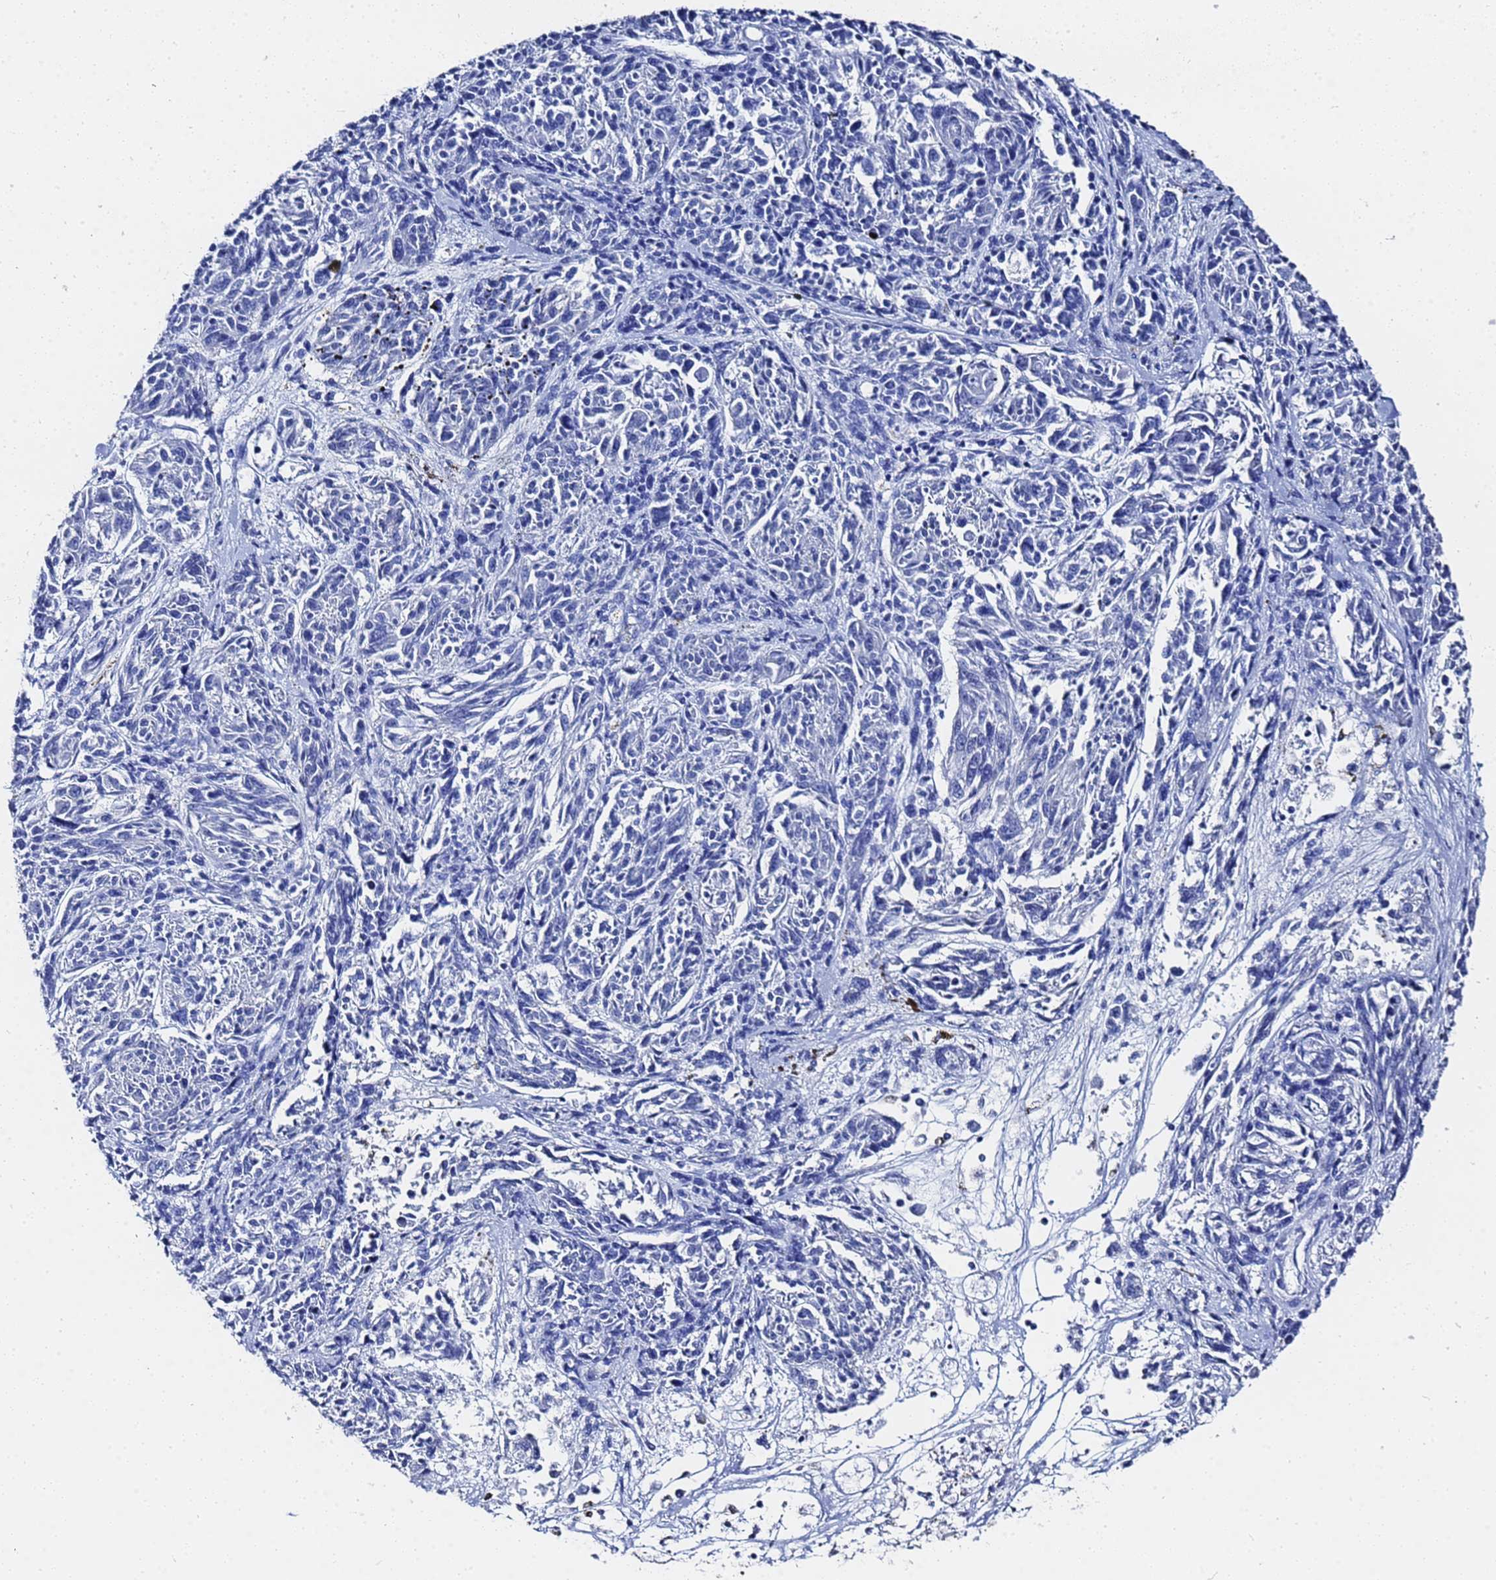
{"staining": {"intensity": "negative", "quantity": "none", "location": "none"}, "tissue": "melanoma", "cell_type": "Tumor cells", "image_type": "cancer", "snomed": [{"axis": "morphology", "description": "Malignant melanoma, NOS"}, {"axis": "topography", "description": "Skin"}], "caption": "Malignant melanoma was stained to show a protein in brown. There is no significant expression in tumor cells.", "gene": "GGT1", "patient": {"sex": "male", "age": 53}}